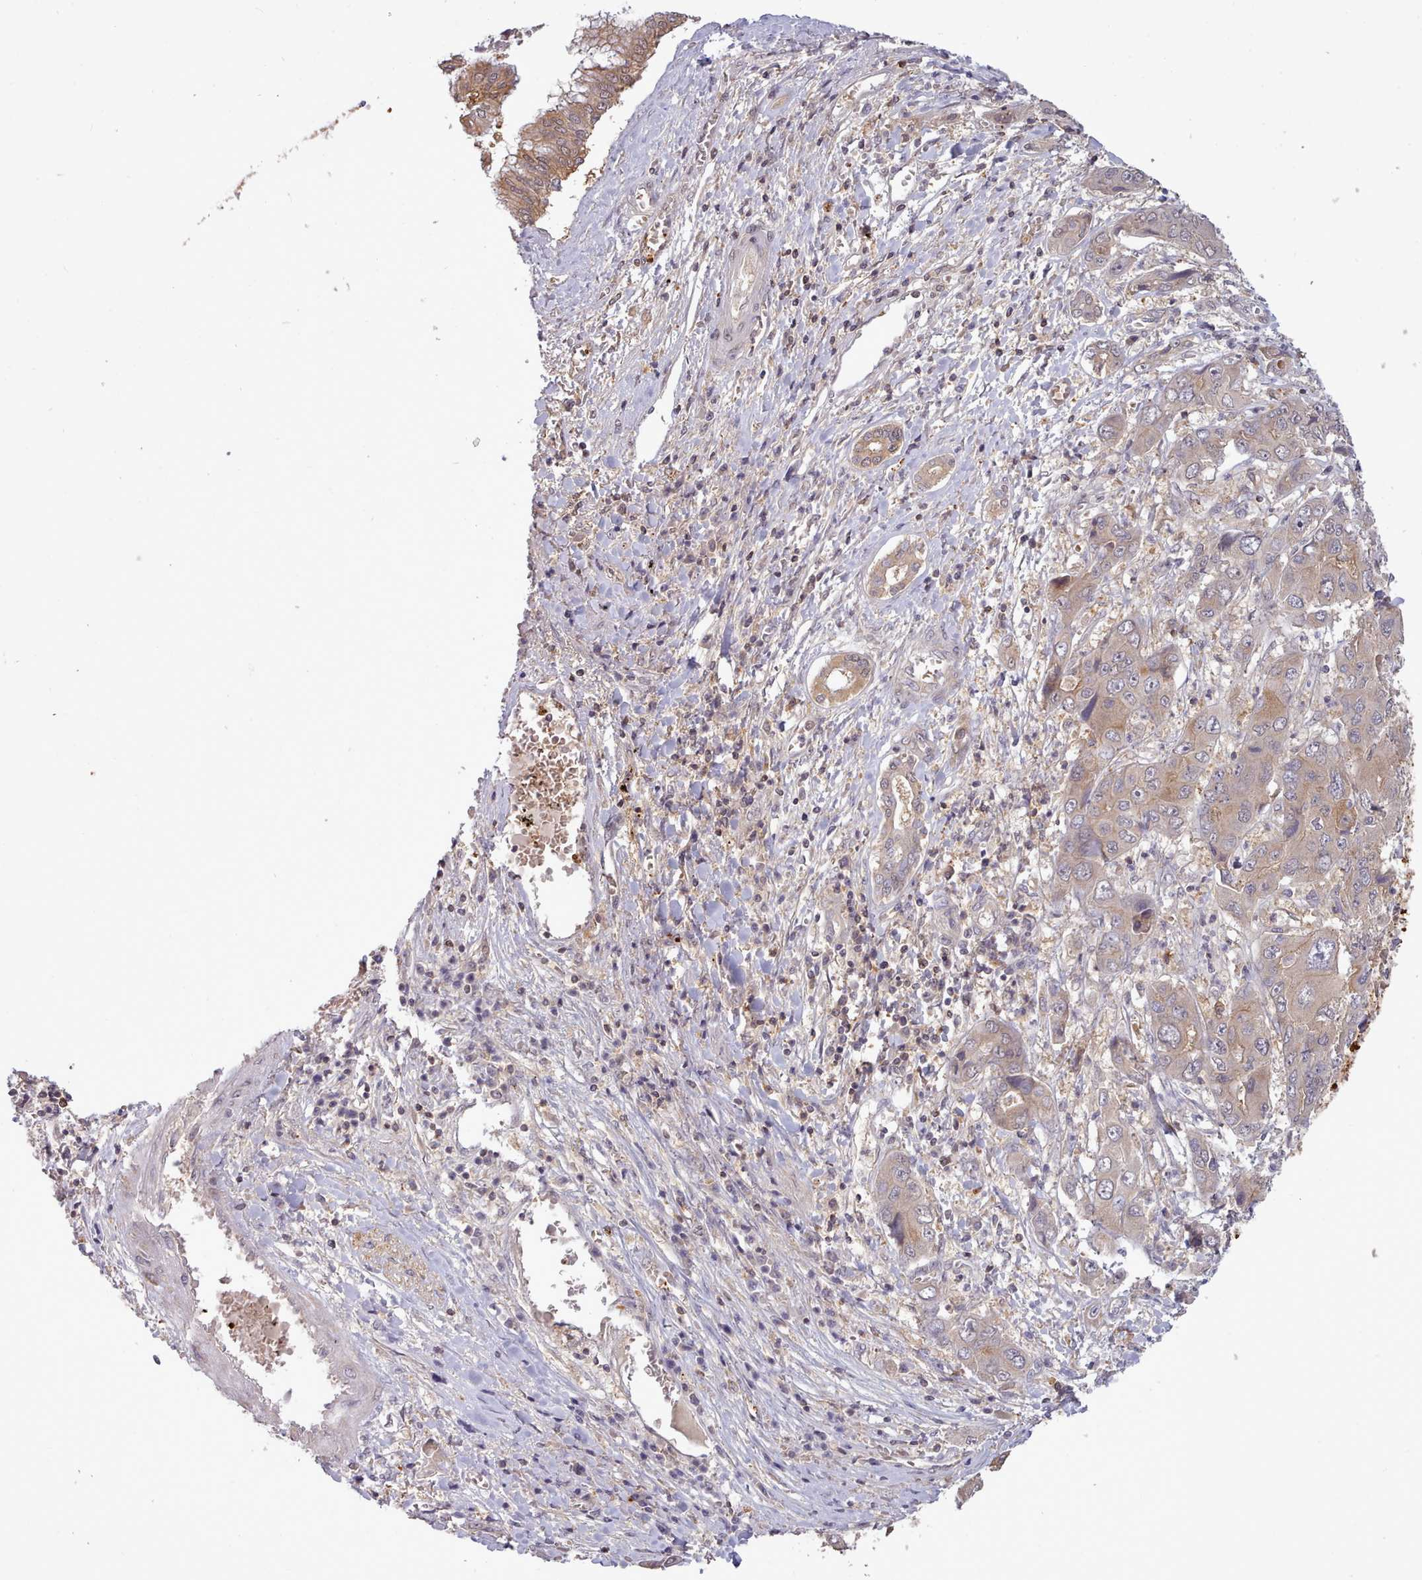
{"staining": {"intensity": "moderate", "quantity": ">75%", "location": "cytoplasmic/membranous"}, "tissue": "liver cancer", "cell_type": "Tumor cells", "image_type": "cancer", "snomed": [{"axis": "morphology", "description": "Cholangiocarcinoma"}, {"axis": "topography", "description": "Liver"}], "caption": "Tumor cells display moderate cytoplasmic/membranous positivity in about >75% of cells in cholangiocarcinoma (liver).", "gene": "ARL17A", "patient": {"sex": "male", "age": 67}}